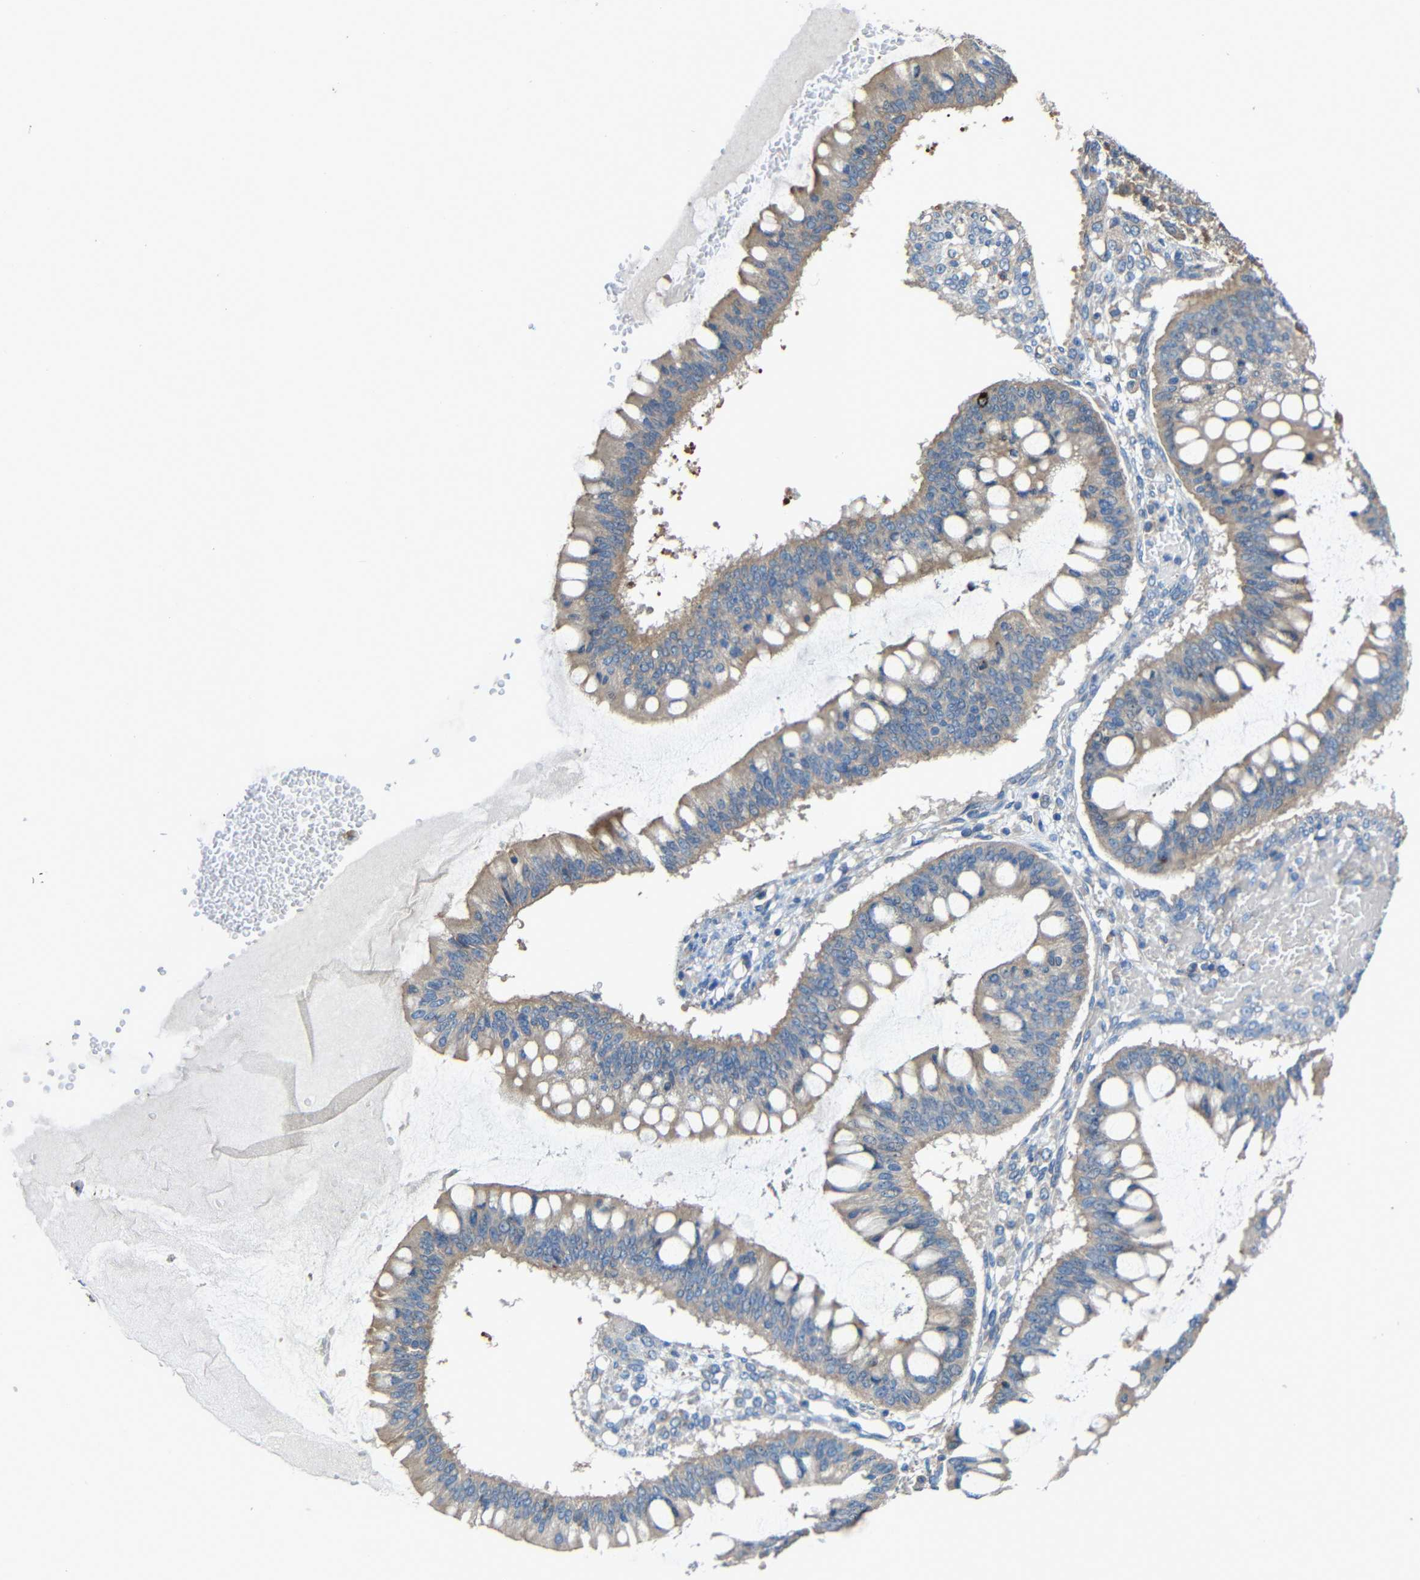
{"staining": {"intensity": "weak", "quantity": "<25%", "location": "cytoplasmic/membranous"}, "tissue": "ovarian cancer", "cell_type": "Tumor cells", "image_type": "cancer", "snomed": [{"axis": "morphology", "description": "Cystadenocarcinoma, mucinous, NOS"}, {"axis": "topography", "description": "Ovary"}], "caption": "The photomicrograph reveals no staining of tumor cells in mucinous cystadenocarcinoma (ovarian).", "gene": "RHOT2", "patient": {"sex": "female", "age": 73}}